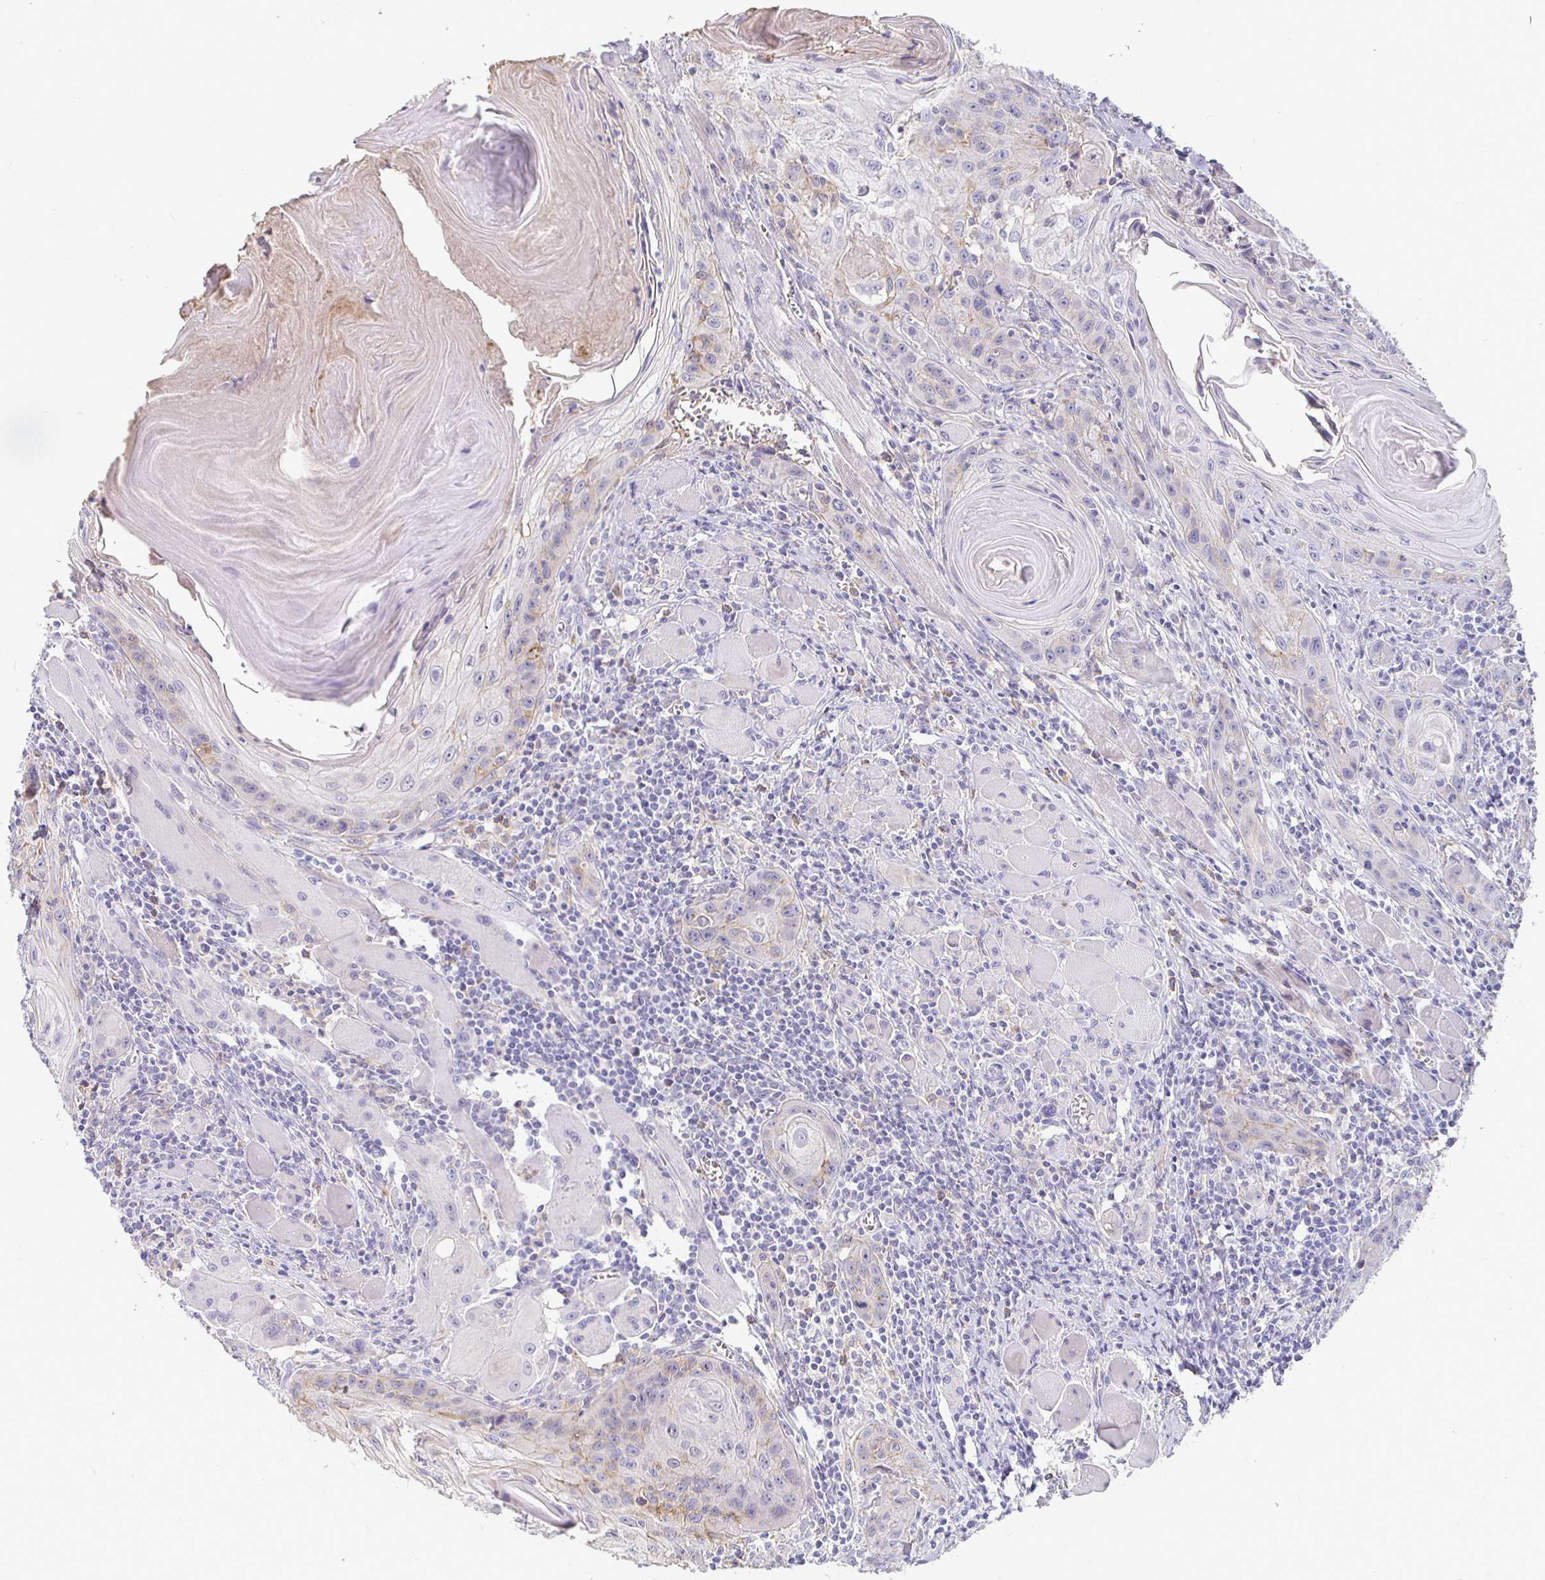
{"staining": {"intensity": "weak", "quantity": "<25%", "location": "cytoplasmic/membranous"}, "tissue": "head and neck cancer", "cell_type": "Tumor cells", "image_type": "cancer", "snomed": [{"axis": "morphology", "description": "Squamous cell carcinoma, NOS"}, {"axis": "topography", "description": "Oral tissue"}, {"axis": "topography", "description": "Head-Neck"}], "caption": "Immunohistochemistry image of neoplastic tissue: human head and neck cancer (squamous cell carcinoma) stained with DAB displays no significant protein positivity in tumor cells.", "gene": "SIRPA", "patient": {"sex": "male", "age": 58}}